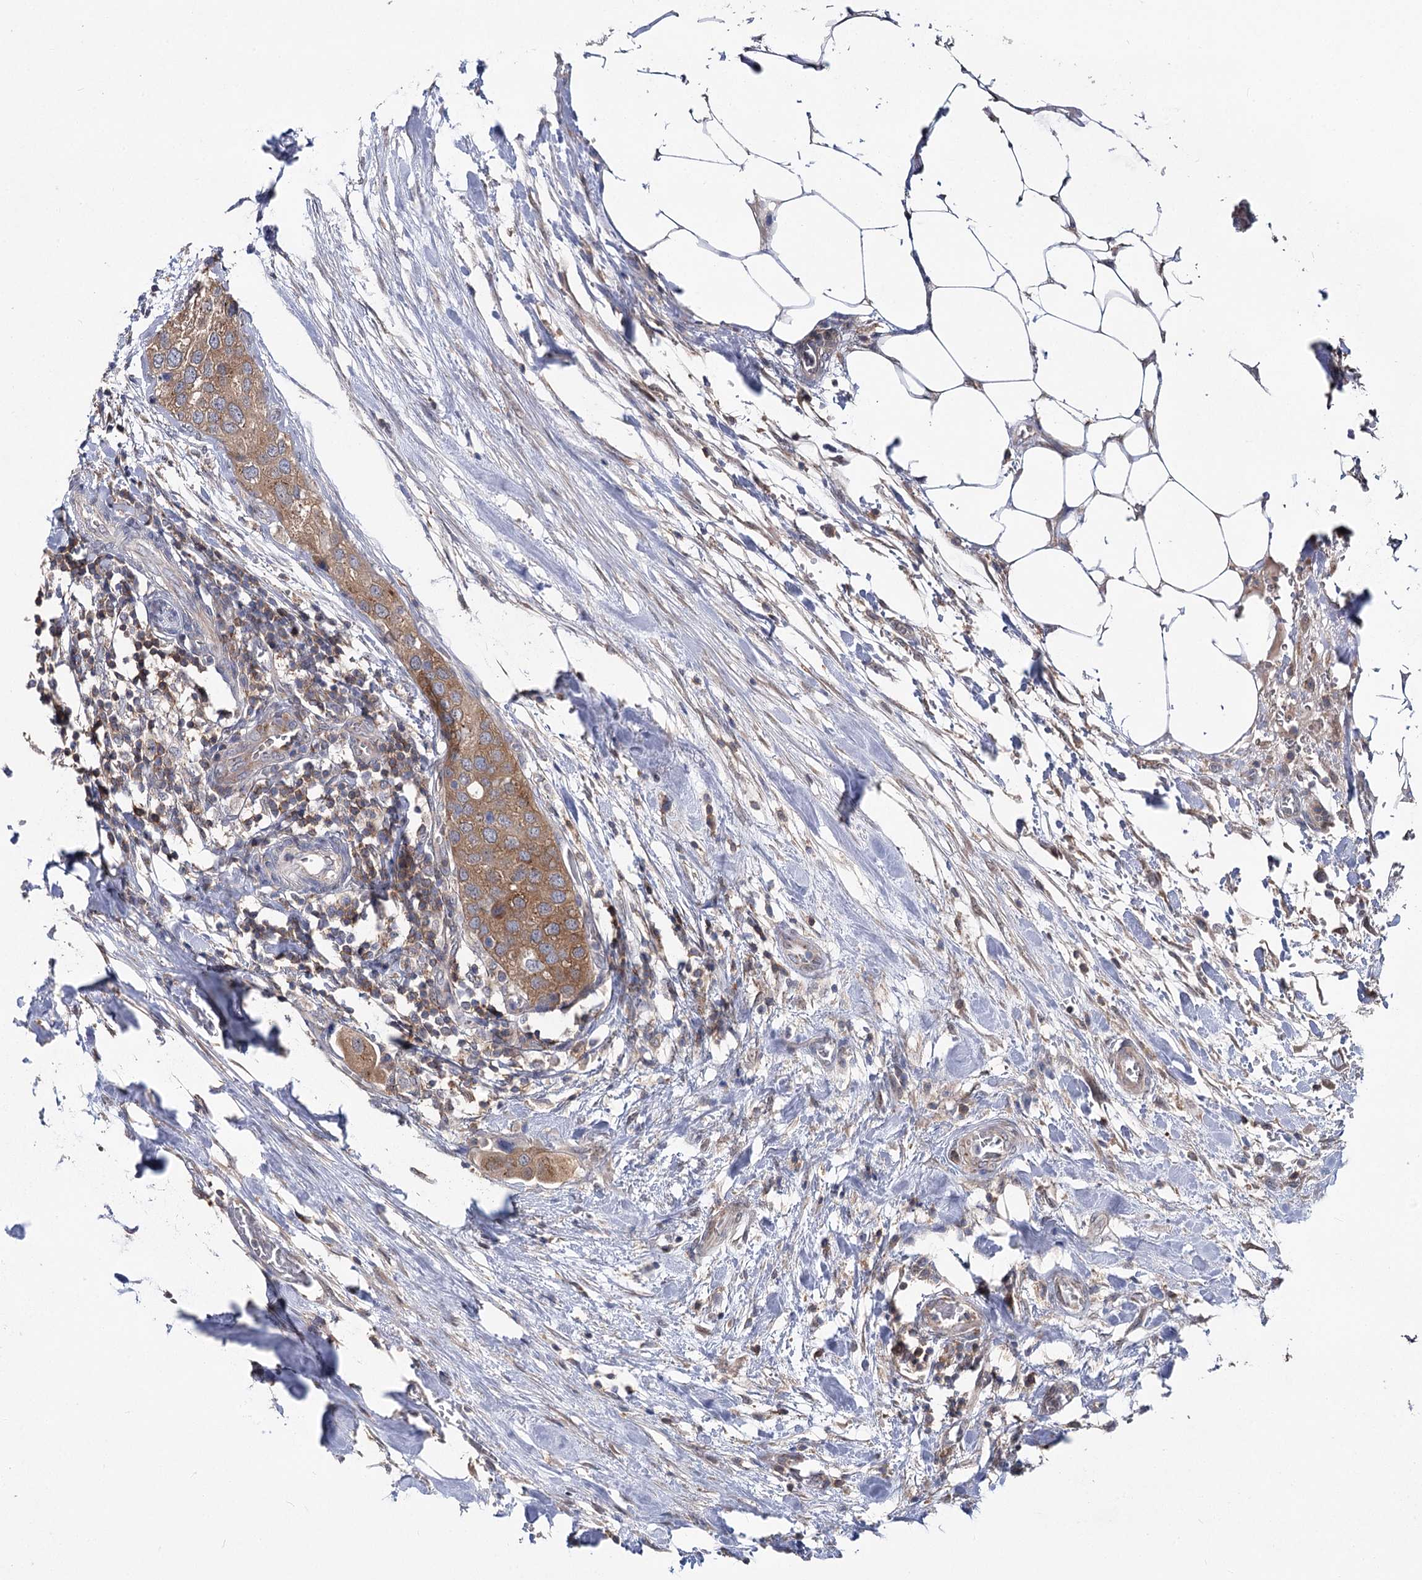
{"staining": {"intensity": "moderate", "quantity": ">75%", "location": "cytoplasmic/membranous"}, "tissue": "urothelial cancer", "cell_type": "Tumor cells", "image_type": "cancer", "snomed": [{"axis": "morphology", "description": "Urothelial carcinoma, High grade"}, {"axis": "topography", "description": "Urinary bladder"}], "caption": "Immunohistochemical staining of human high-grade urothelial carcinoma demonstrates moderate cytoplasmic/membranous protein staining in about >75% of tumor cells. (Brightfield microscopy of DAB IHC at high magnification).", "gene": "STX6", "patient": {"sex": "male", "age": 64}}